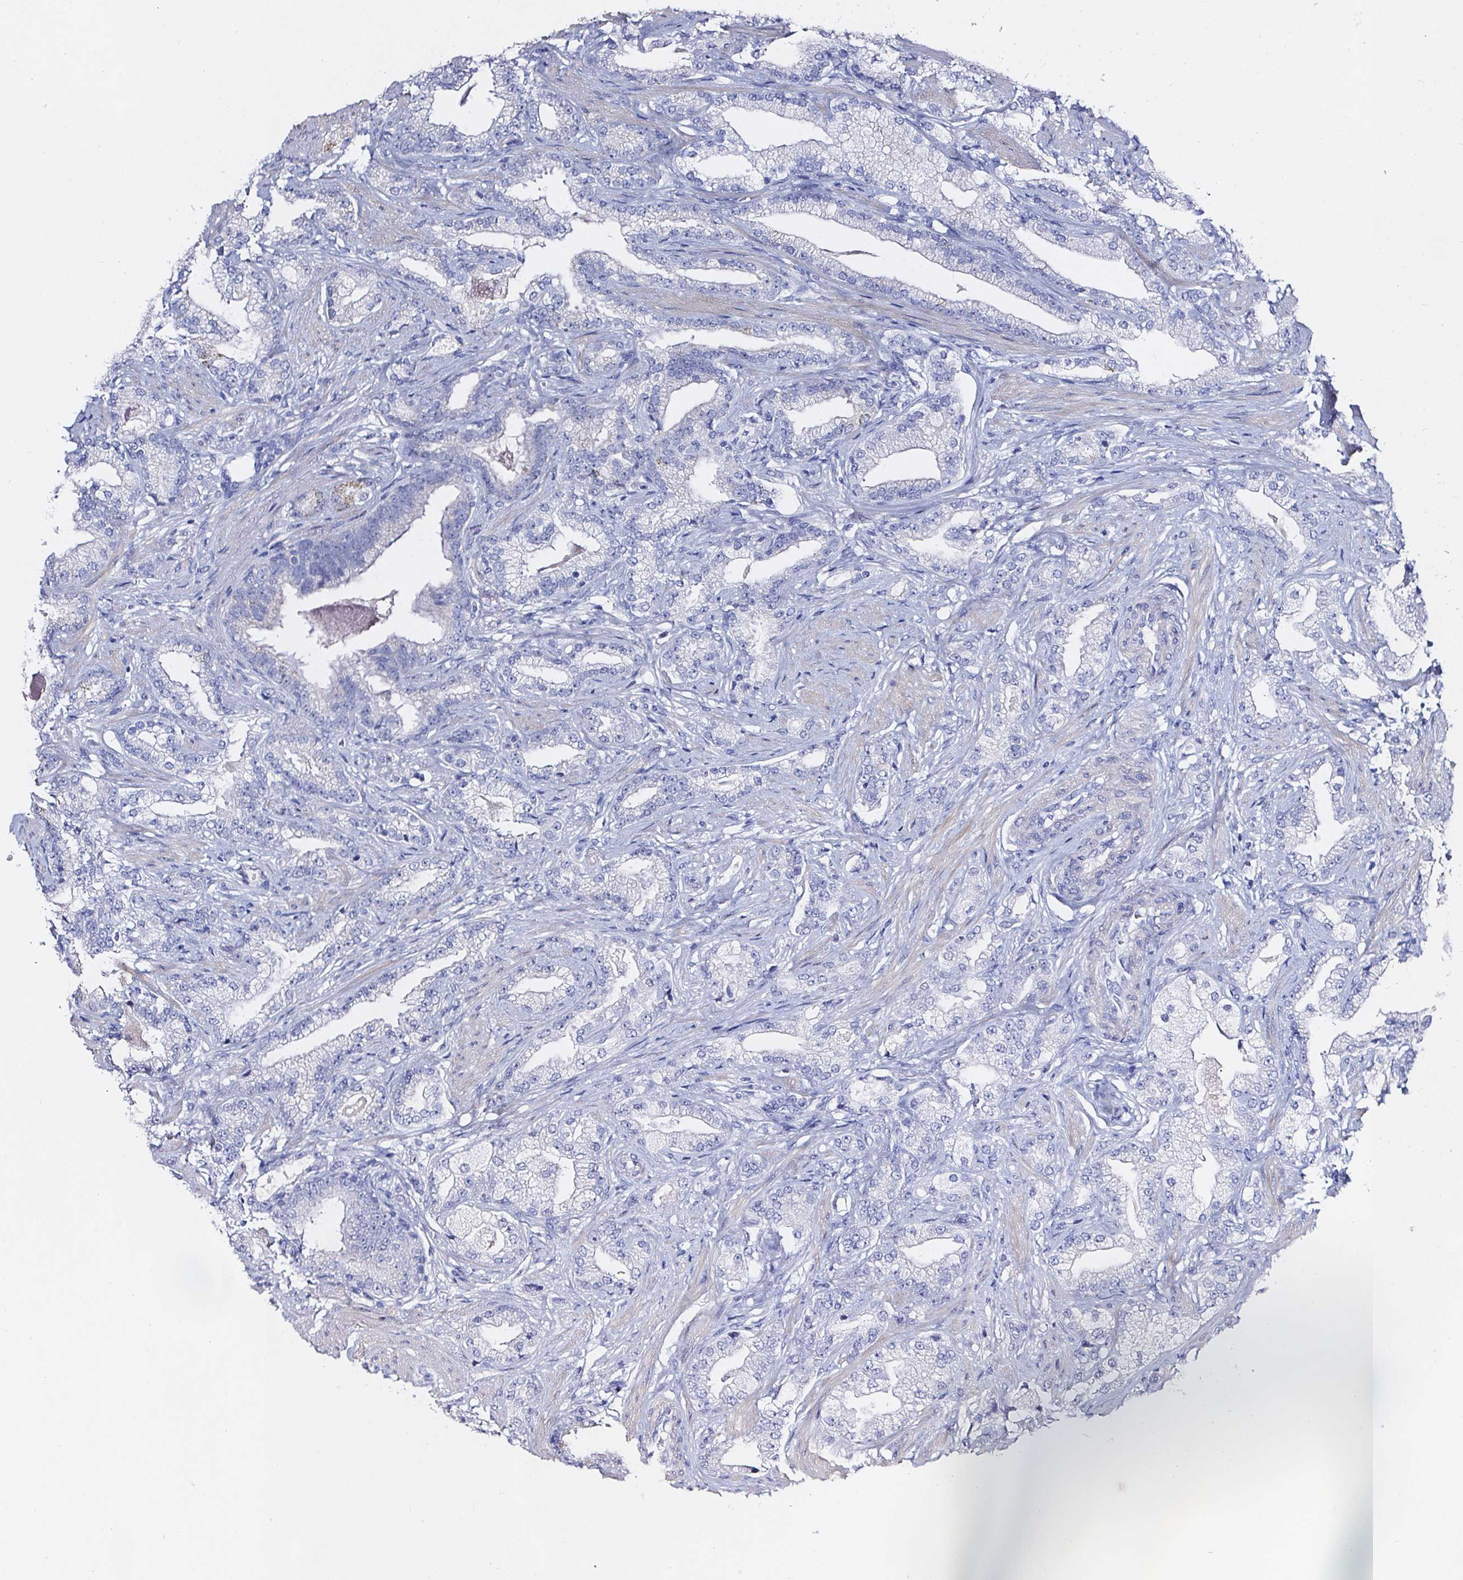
{"staining": {"intensity": "moderate", "quantity": "<25%", "location": "cytoplasmic/membranous"}, "tissue": "prostate cancer", "cell_type": "Tumor cells", "image_type": "cancer", "snomed": [{"axis": "morphology", "description": "Adenocarcinoma, Low grade"}, {"axis": "topography", "description": "Prostate"}], "caption": "This photomicrograph reveals prostate cancer stained with IHC to label a protein in brown. The cytoplasmic/membranous of tumor cells show moderate positivity for the protein. Nuclei are counter-stained blue.", "gene": "ELAVL2", "patient": {"sex": "male", "age": 61}}